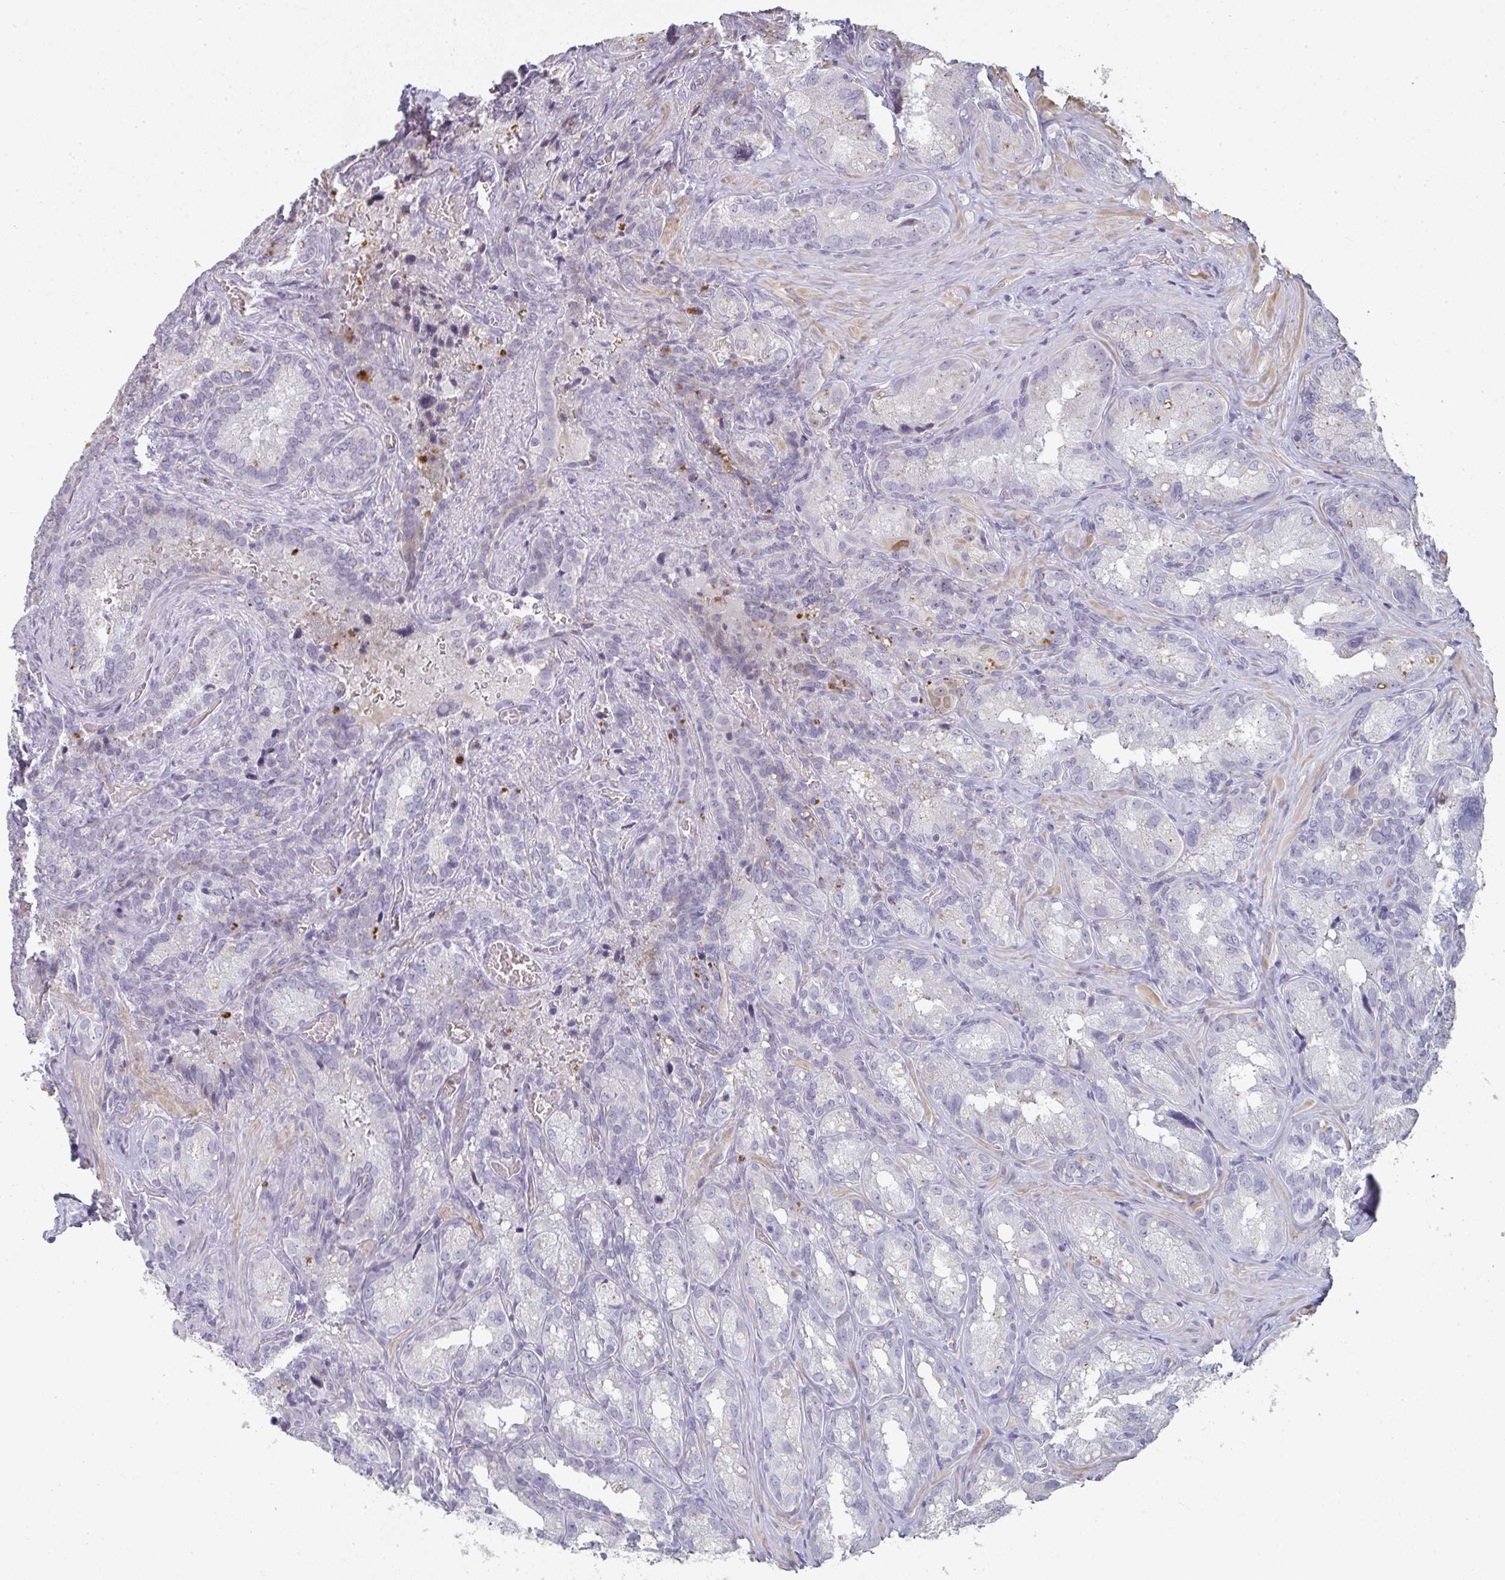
{"staining": {"intensity": "negative", "quantity": "none", "location": "none"}, "tissue": "seminal vesicle", "cell_type": "Glandular cells", "image_type": "normal", "snomed": [{"axis": "morphology", "description": "Normal tissue, NOS"}, {"axis": "topography", "description": "Seminal veicle"}], "caption": "DAB (3,3'-diaminobenzidine) immunohistochemical staining of benign human seminal vesicle shows no significant positivity in glandular cells. (Stains: DAB (3,3'-diaminobenzidine) immunohistochemistry (IHC) with hematoxylin counter stain, Microscopy: brightfield microscopy at high magnification).", "gene": "A1CF", "patient": {"sex": "male", "age": 47}}